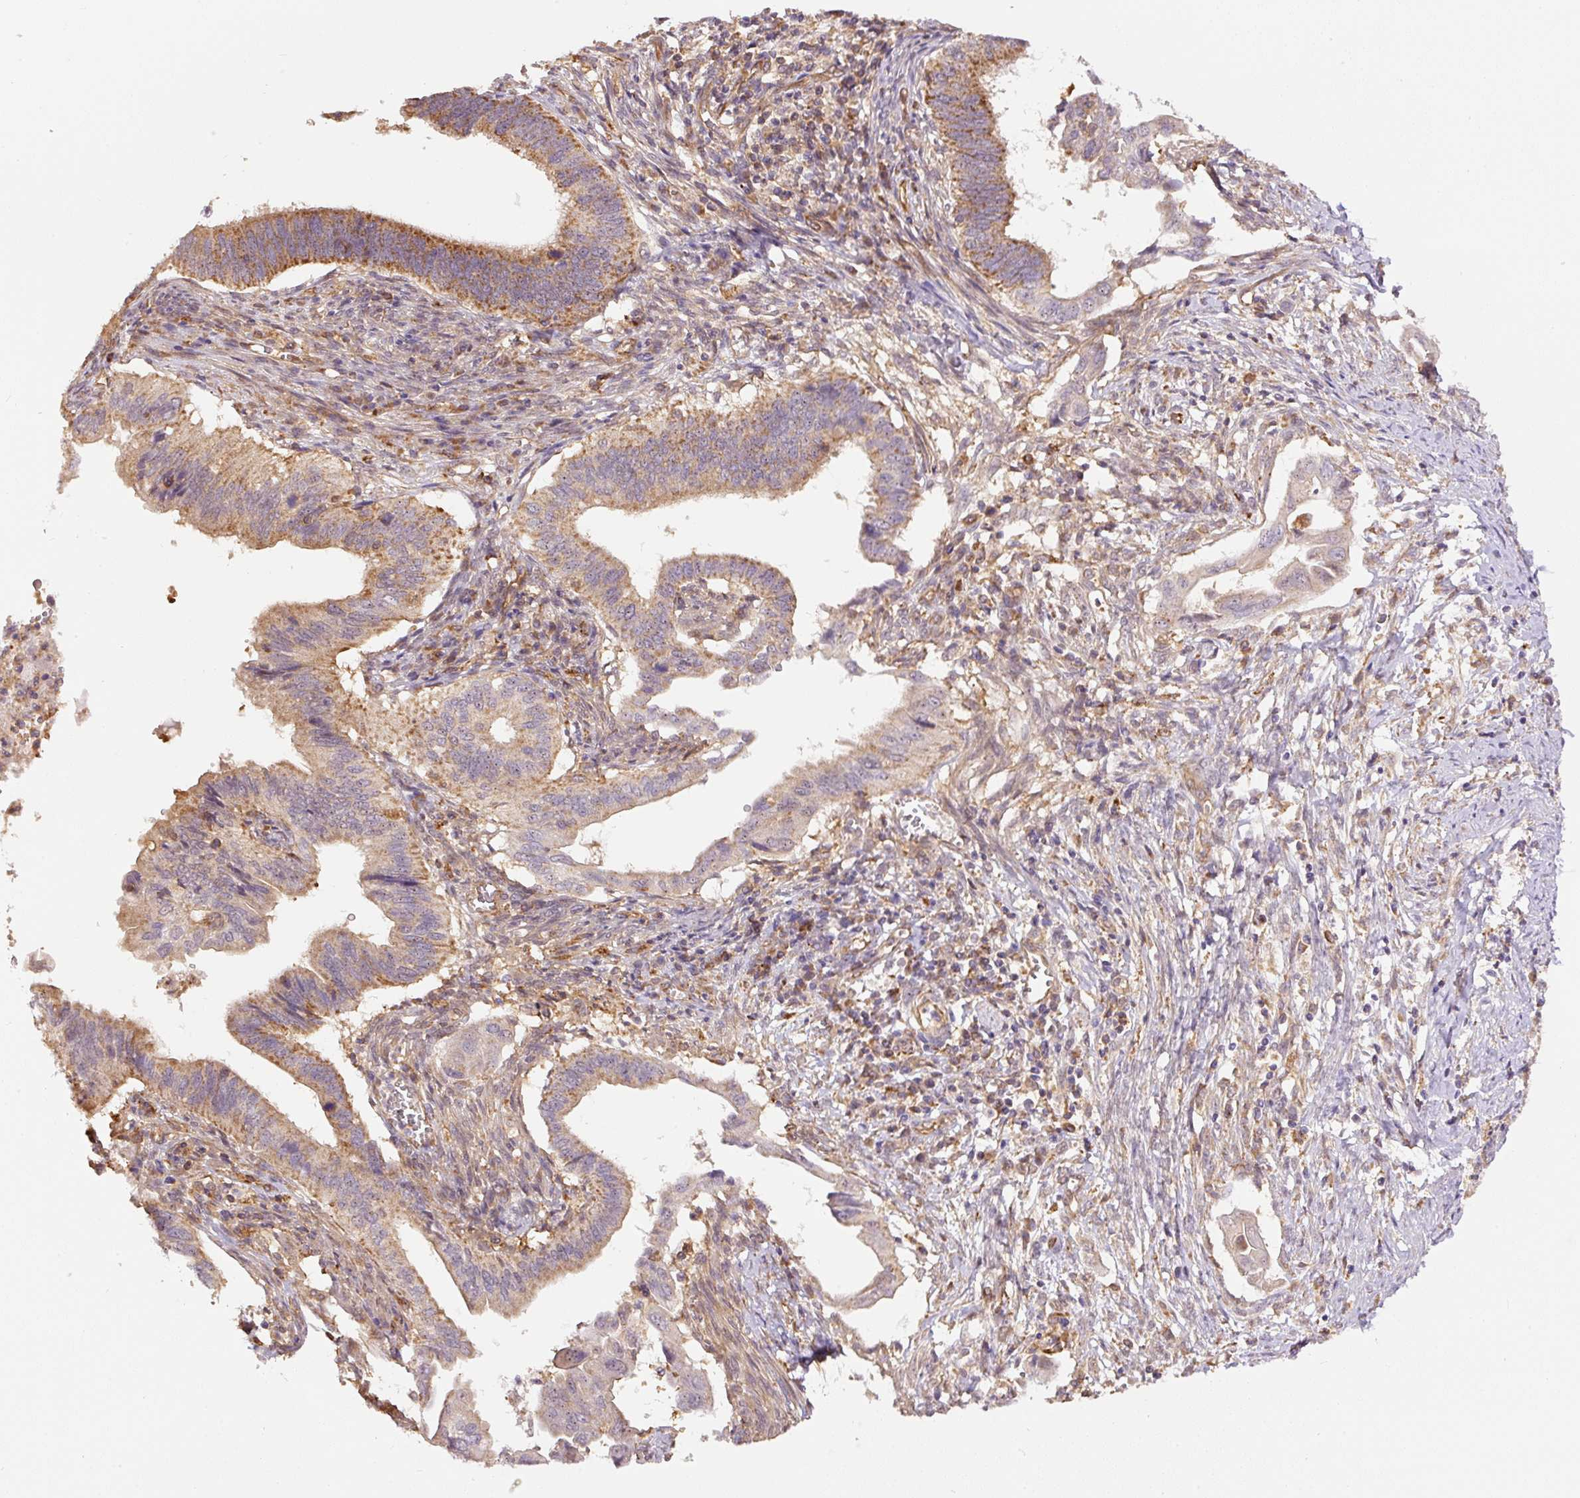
{"staining": {"intensity": "moderate", "quantity": ">75%", "location": "cytoplasmic/membranous"}, "tissue": "cervical cancer", "cell_type": "Tumor cells", "image_type": "cancer", "snomed": [{"axis": "morphology", "description": "Adenocarcinoma, NOS"}, {"axis": "topography", "description": "Cervix"}], "caption": "Brown immunohistochemical staining in cervical cancer (adenocarcinoma) shows moderate cytoplasmic/membranous expression in approximately >75% of tumor cells.", "gene": "PCK2", "patient": {"sex": "female", "age": 42}}